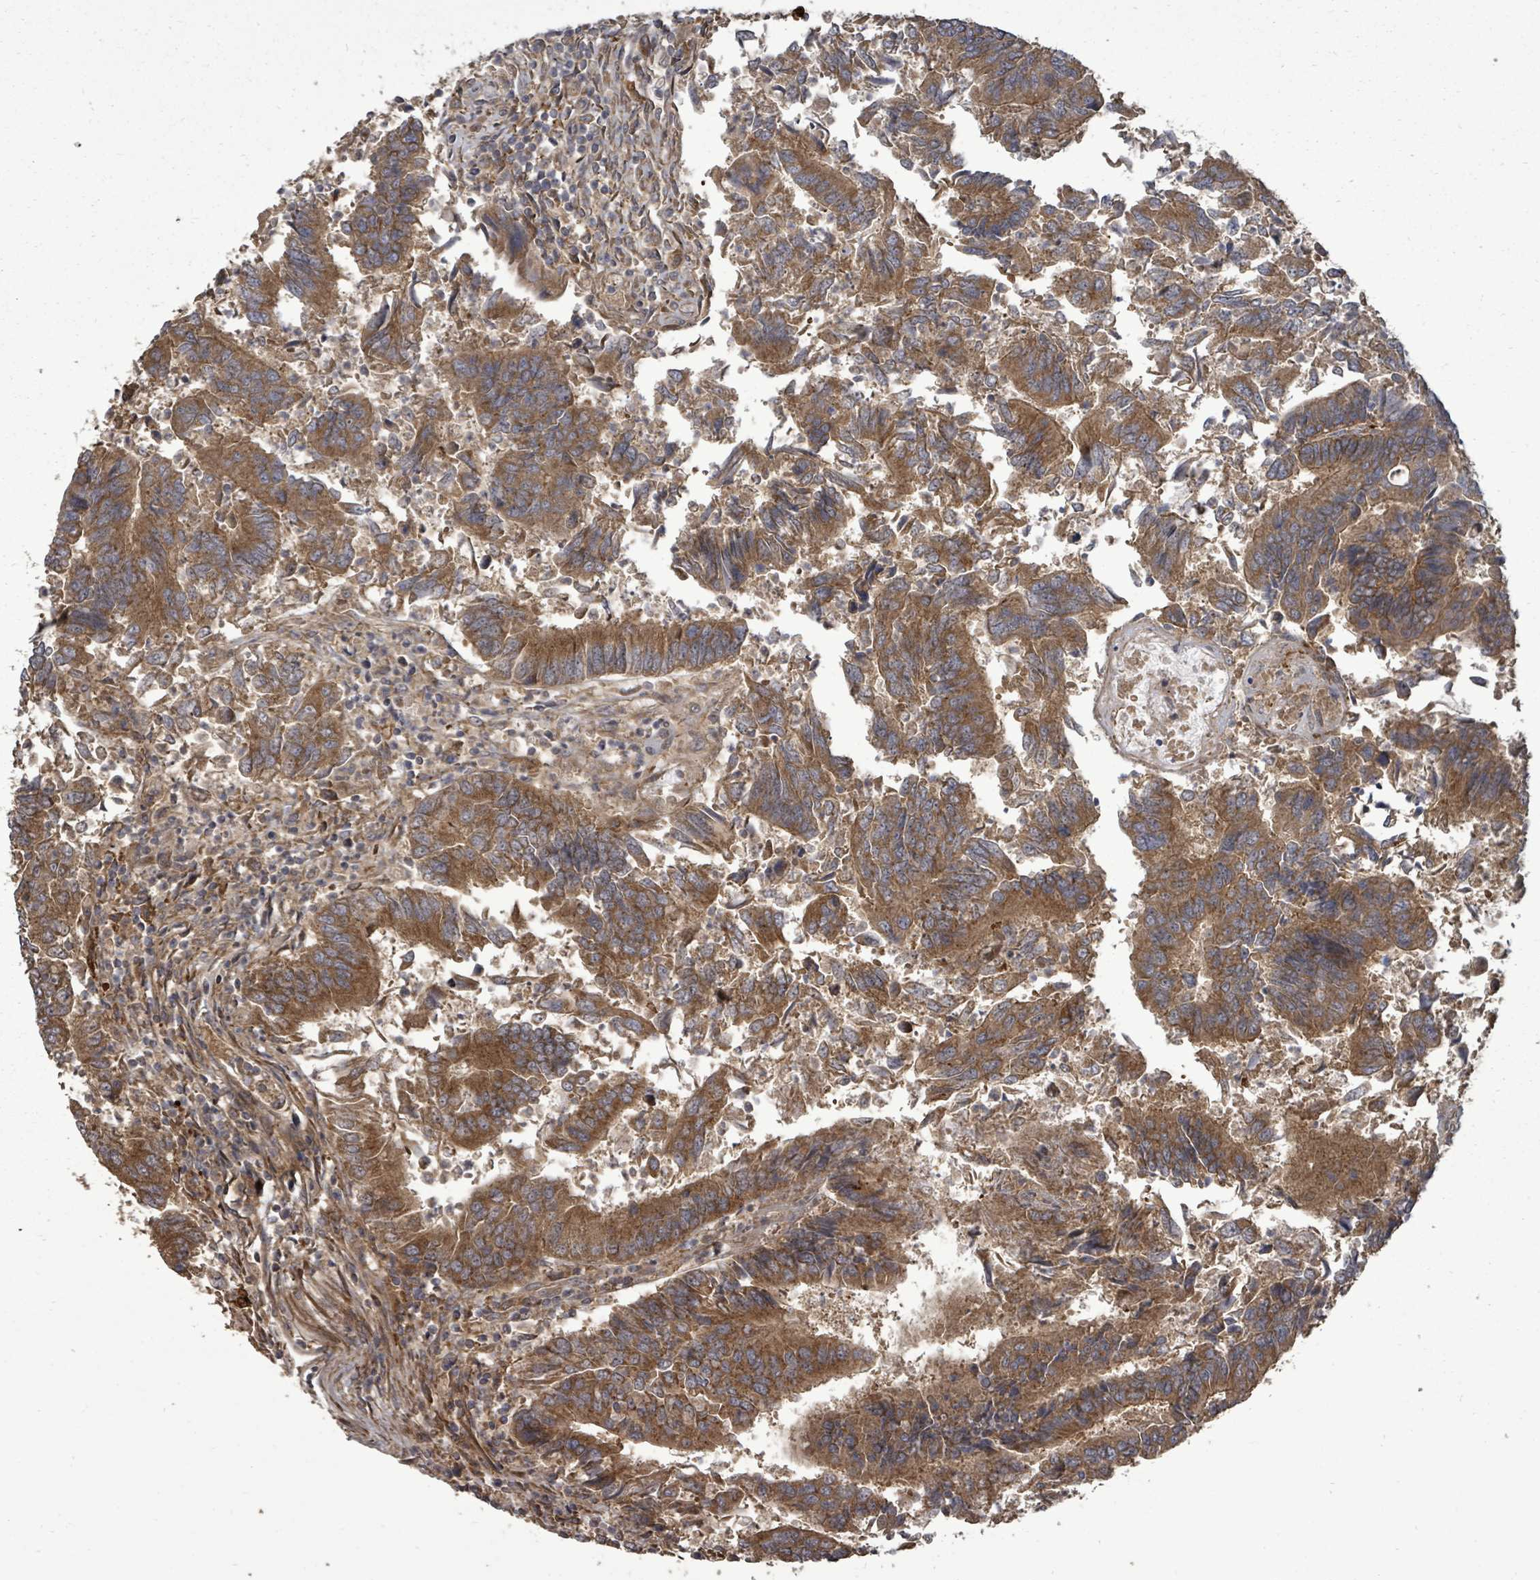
{"staining": {"intensity": "moderate", "quantity": ">75%", "location": "cytoplasmic/membranous"}, "tissue": "colorectal cancer", "cell_type": "Tumor cells", "image_type": "cancer", "snomed": [{"axis": "morphology", "description": "Adenocarcinoma, NOS"}, {"axis": "topography", "description": "Colon"}], "caption": "High-power microscopy captured an immunohistochemistry histopathology image of colorectal cancer, revealing moderate cytoplasmic/membranous positivity in approximately >75% of tumor cells.", "gene": "EIF3C", "patient": {"sex": "female", "age": 67}}